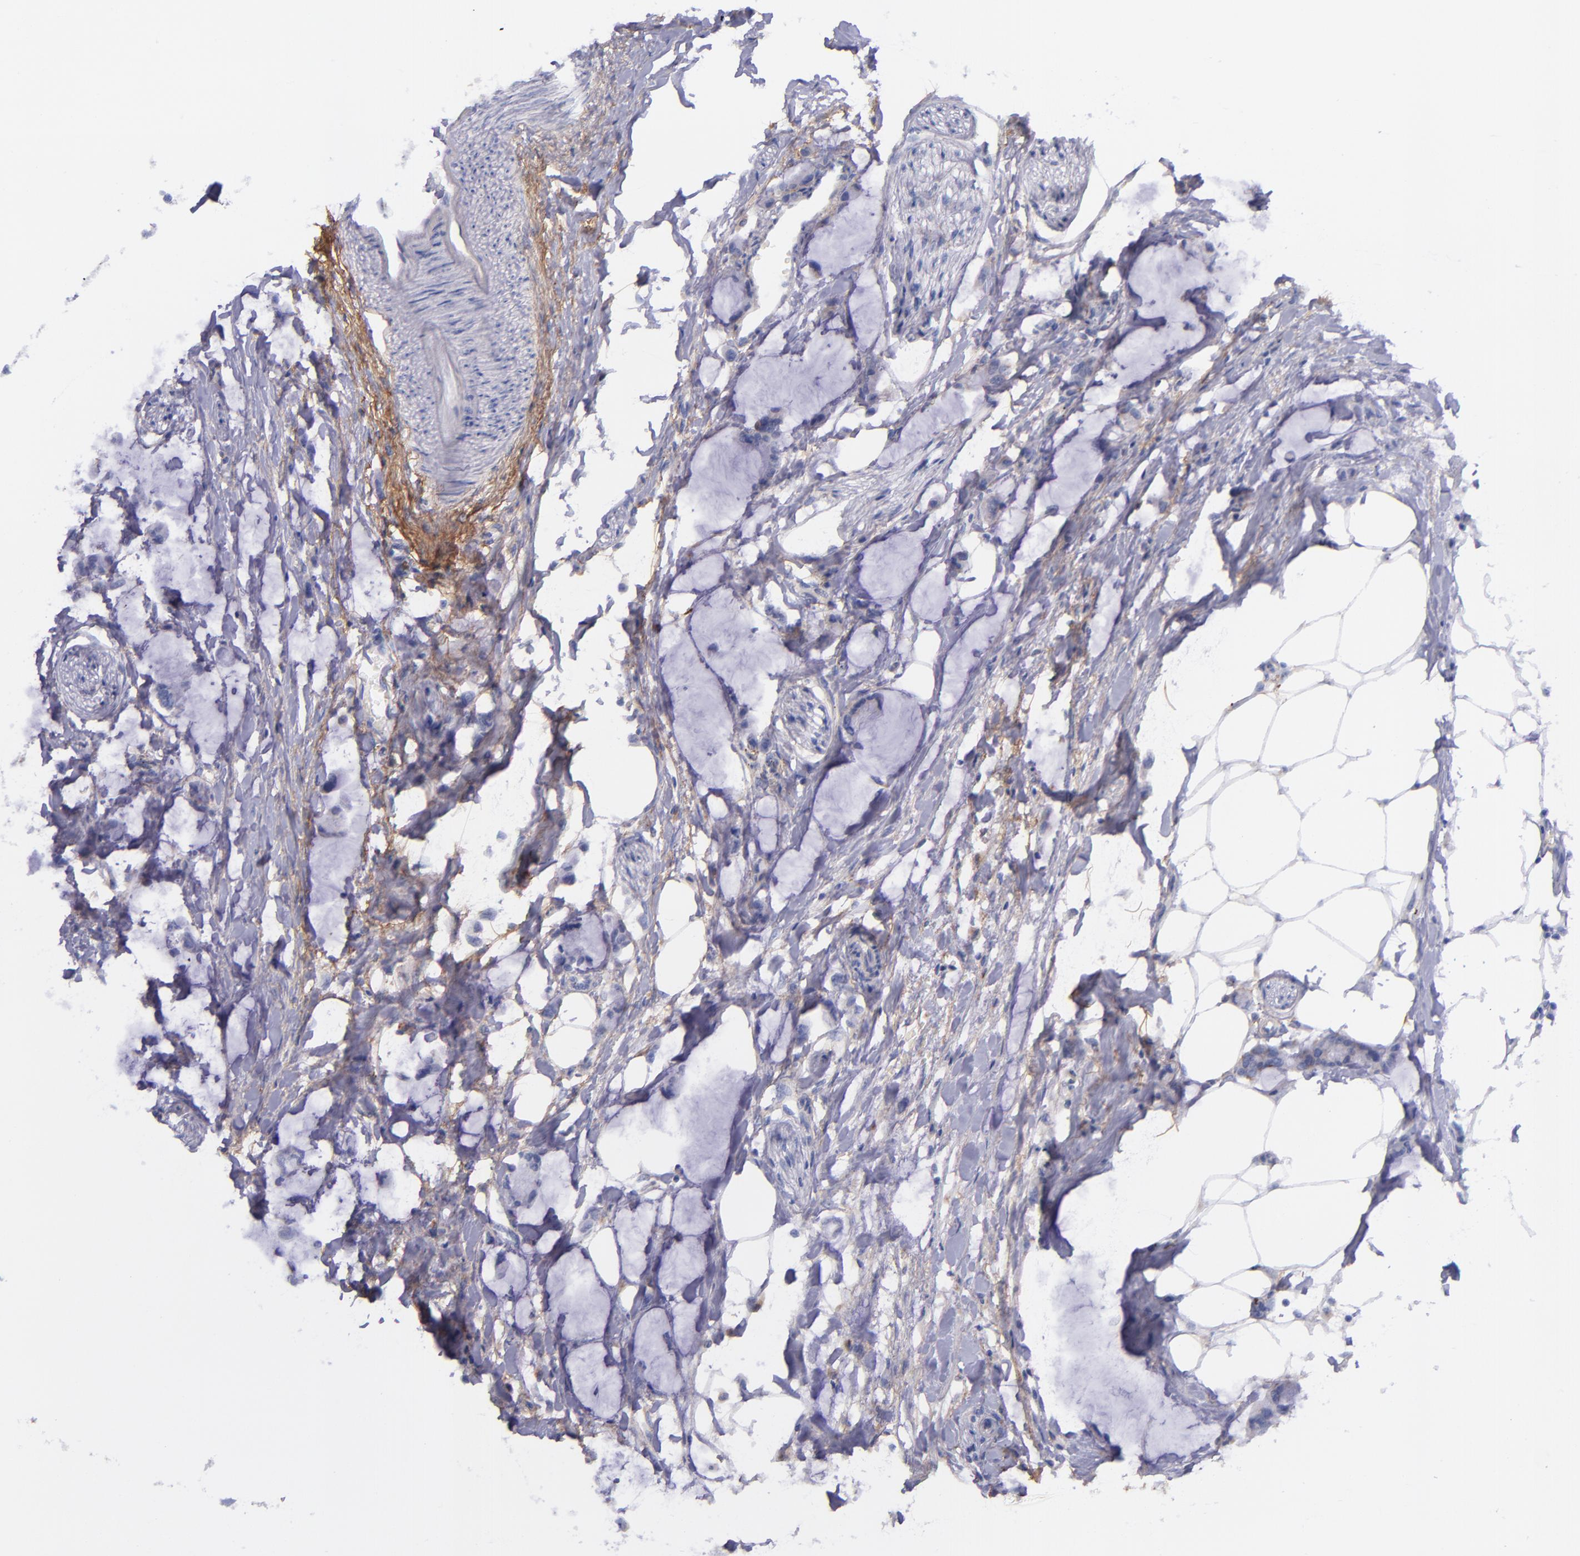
{"staining": {"intensity": "negative", "quantity": "none", "location": "none"}, "tissue": "colorectal cancer", "cell_type": "Tumor cells", "image_type": "cancer", "snomed": [{"axis": "morphology", "description": "Normal tissue, NOS"}, {"axis": "morphology", "description": "Adenocarcinoma, NOS"}, {"axis": "topography", "description": "Colon"}, {"axis": "topography", "description": "Peripheral nerve tissue"}], "caption": "This is a micrograph of IHC staining of adenocarcinoma (colorectal), which shows no expression in tumor cells.", "gene": "IVL", "patient": {"sex": "male", "age": 14}}